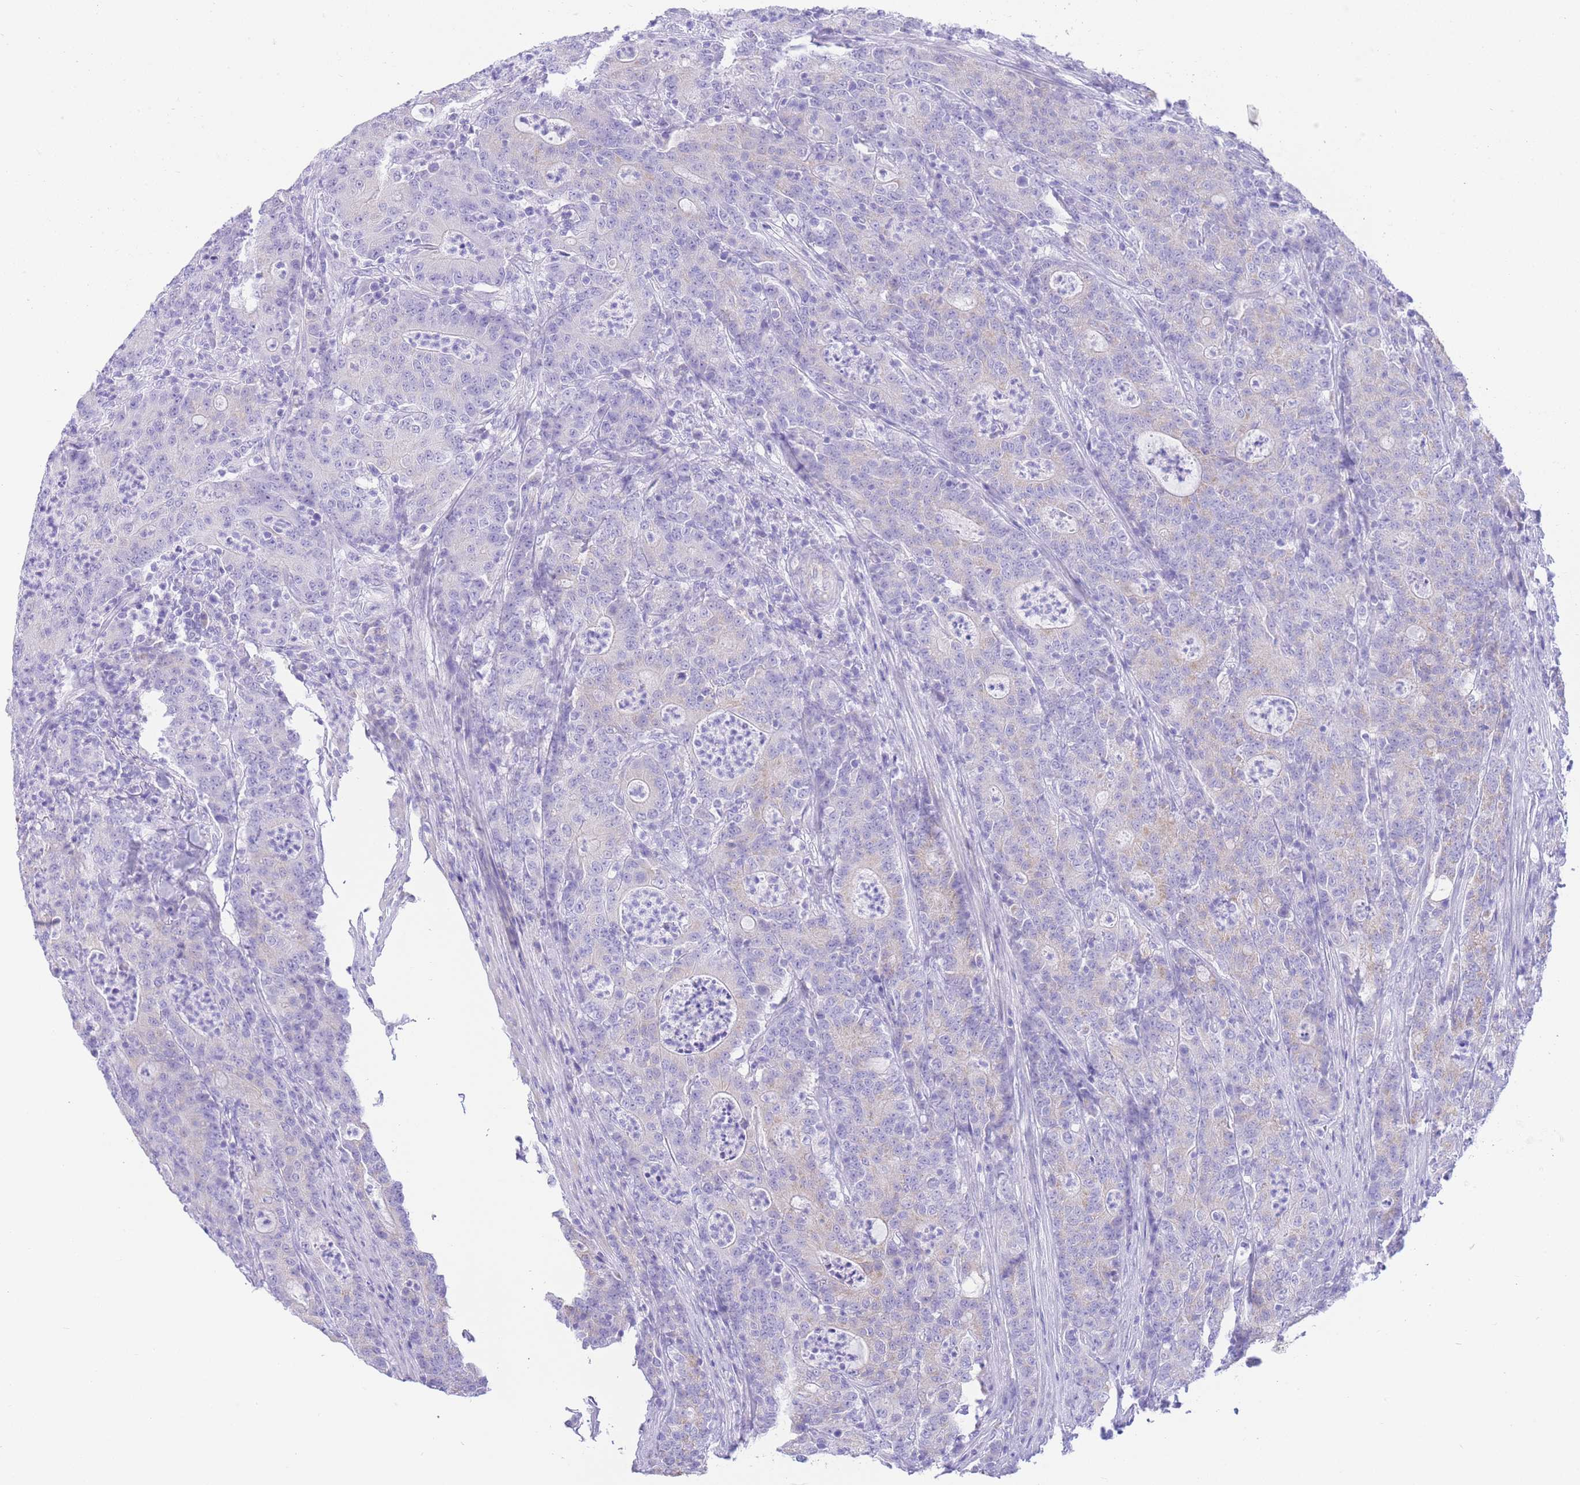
{"staining": {"intensity": "weak", "quantity": "<25%", "location": "cytoplasmic/membranous"}, "tissue": "colorectal cancer", "cell_type": "Tumor cells", "image_type": "cancer", "snomed": [{"axis": "morphology", "description": "Adenocarcinoma, NOS"}, {"axis": "topography", "description": "Colon"}], "caption": "Adenocarcinoma (colorectal) was stained to show a protein in brown. There is no significant expression in tumor cells.", "gene": "ACSM4", "patient": {"sex": "male", "age": 83}}